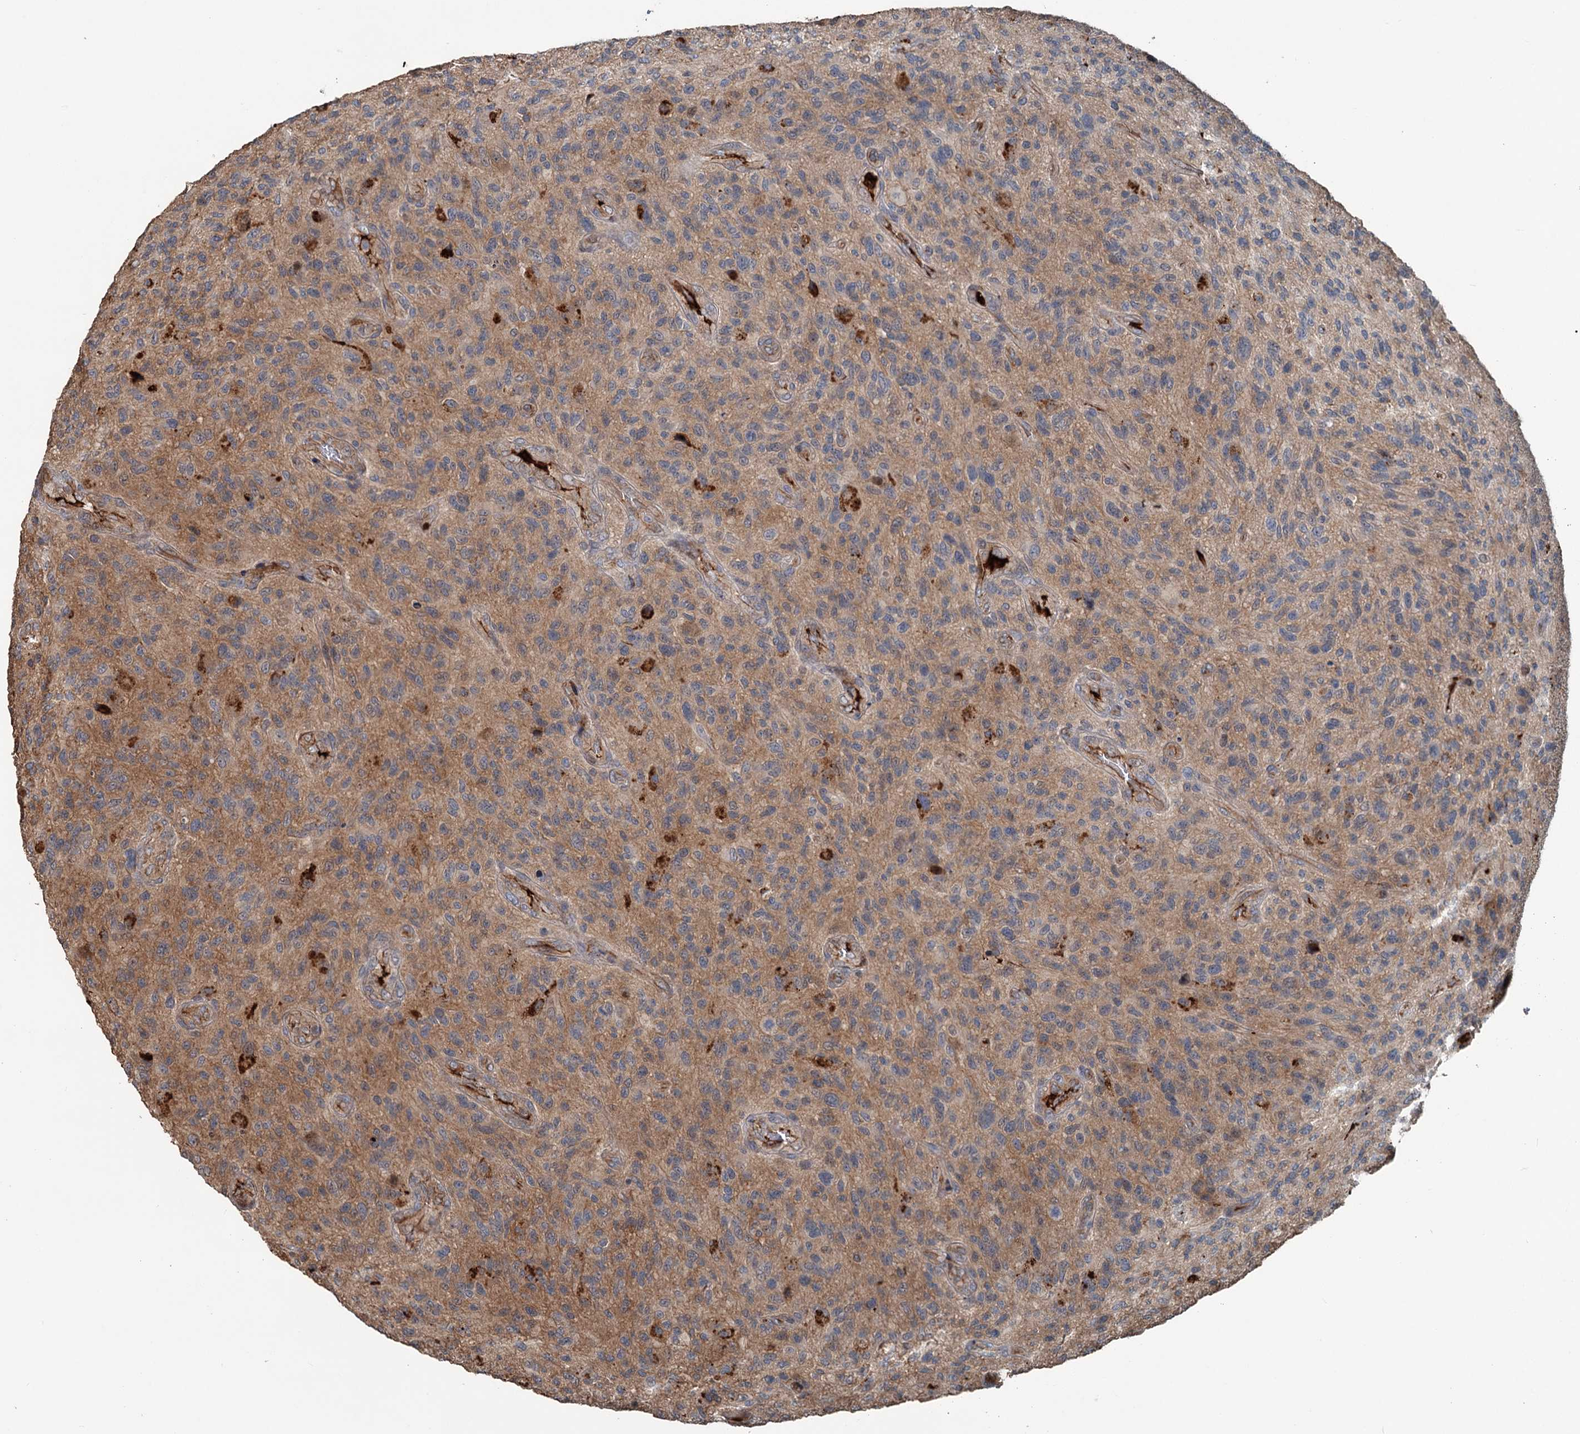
{"staining": {"intensity": "weak", "quantity": ">75%", "location": "cytoplasmic/membranous"}, "tissue": "glioma", "cell_type": "Tumor cells", "image_type": "cancer", "snomed": [{"axis": "morphology", "description": "Glioma, malignant, High grade"}, {"axis": "topography", "description": "Brain"}], "caption": "Human glioma stained for a protein (brown) displays weak cytoplasmic/membranous positive staining in approximately >75% of tumor cells.", "gene": "TEDC1", "patient": {"sex": "male", "age": 47}}